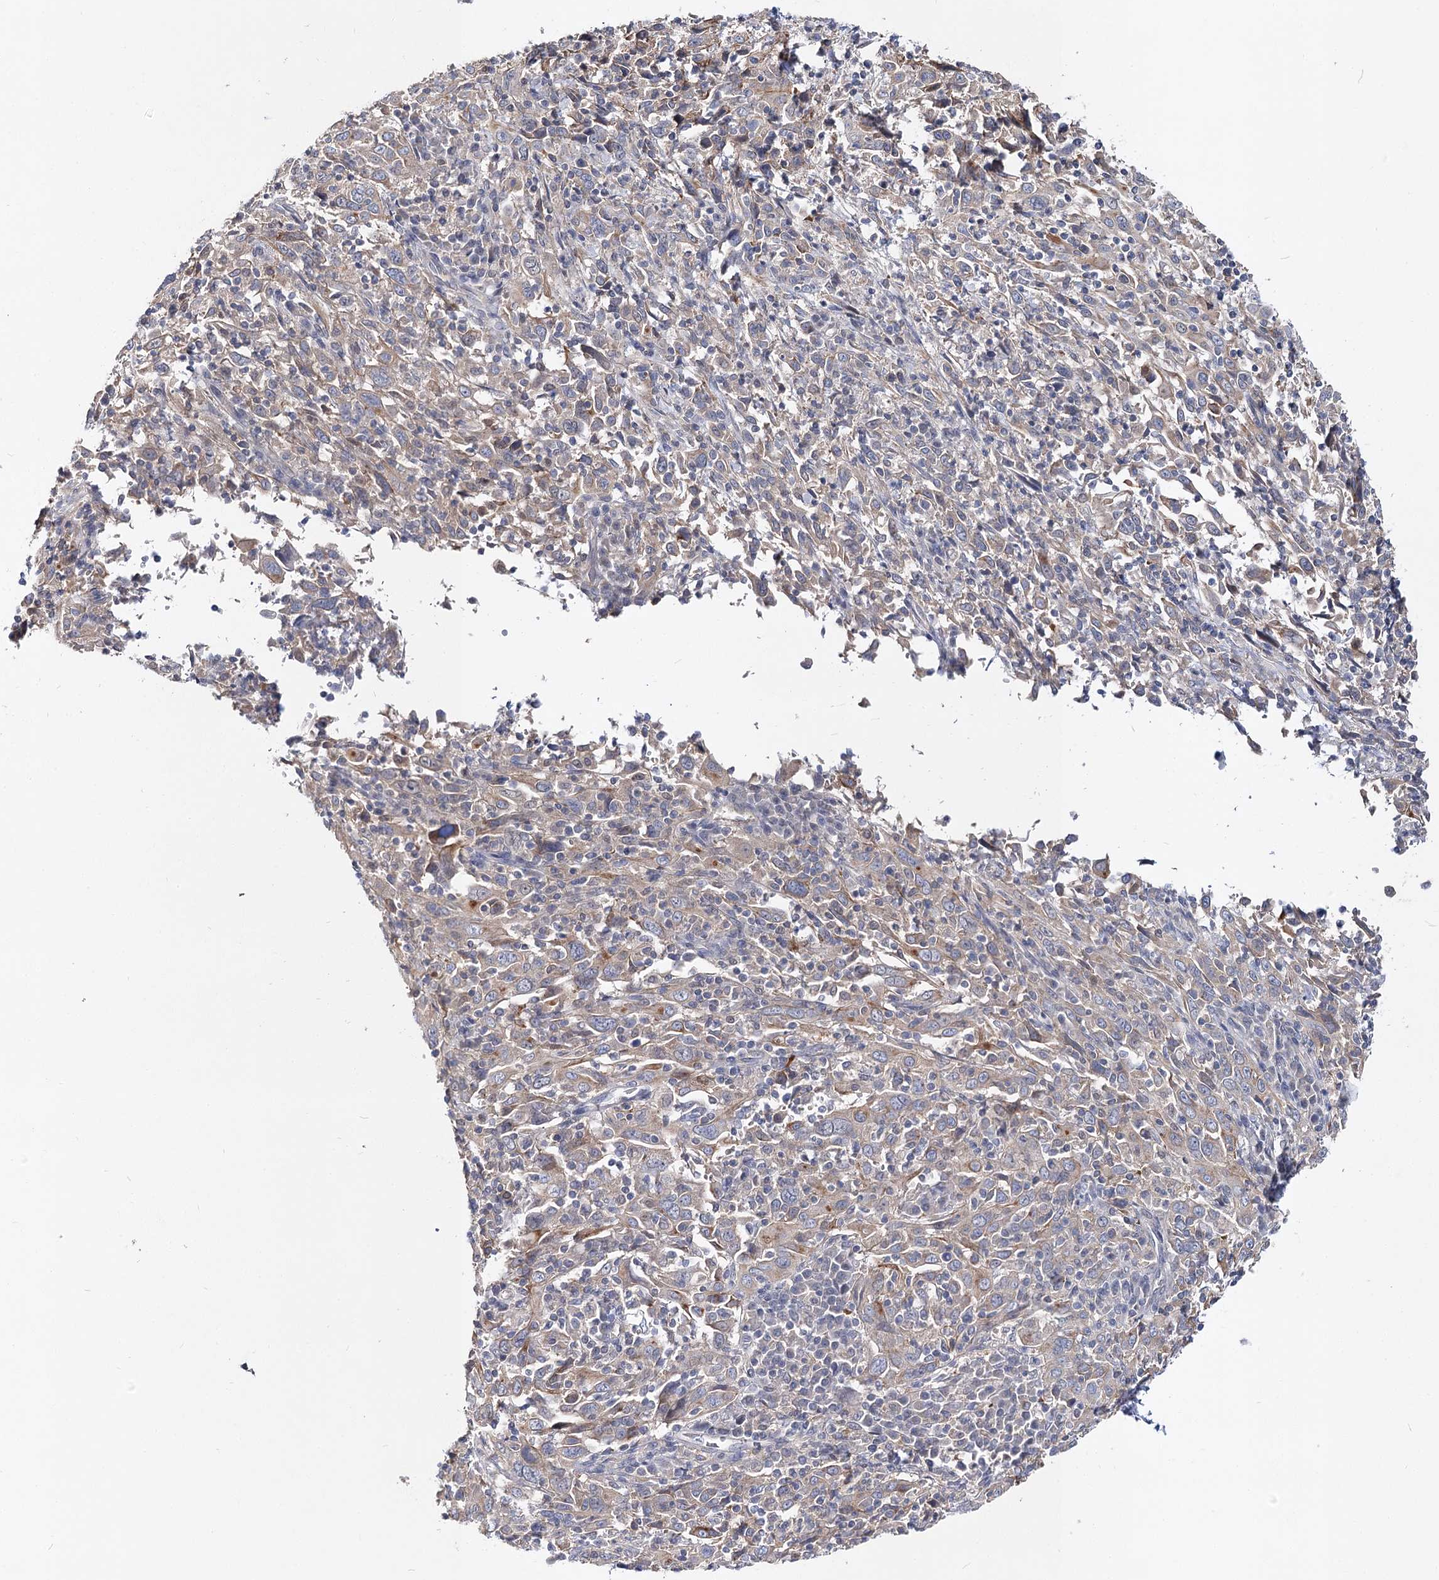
{"staining": {"intensity": "weak", "quantity": "<25%", "location": "cytoplasmic/membranous"}, "tissue": "cervical cancer", "cell_type": "Tumor cells", "image_type": "cancer", "snomed": [{"axis": "morphology", "description": "Squamous cell carcinoma, NOS"}, {"axis": "topography", "description": "Cervix"}], "caption": "Tumor cells show no significant protein expression in cervical cancer (squamous cell carcinoma).", "gene": "UGP2", "patient": {"sex": "female", "age": 46}}